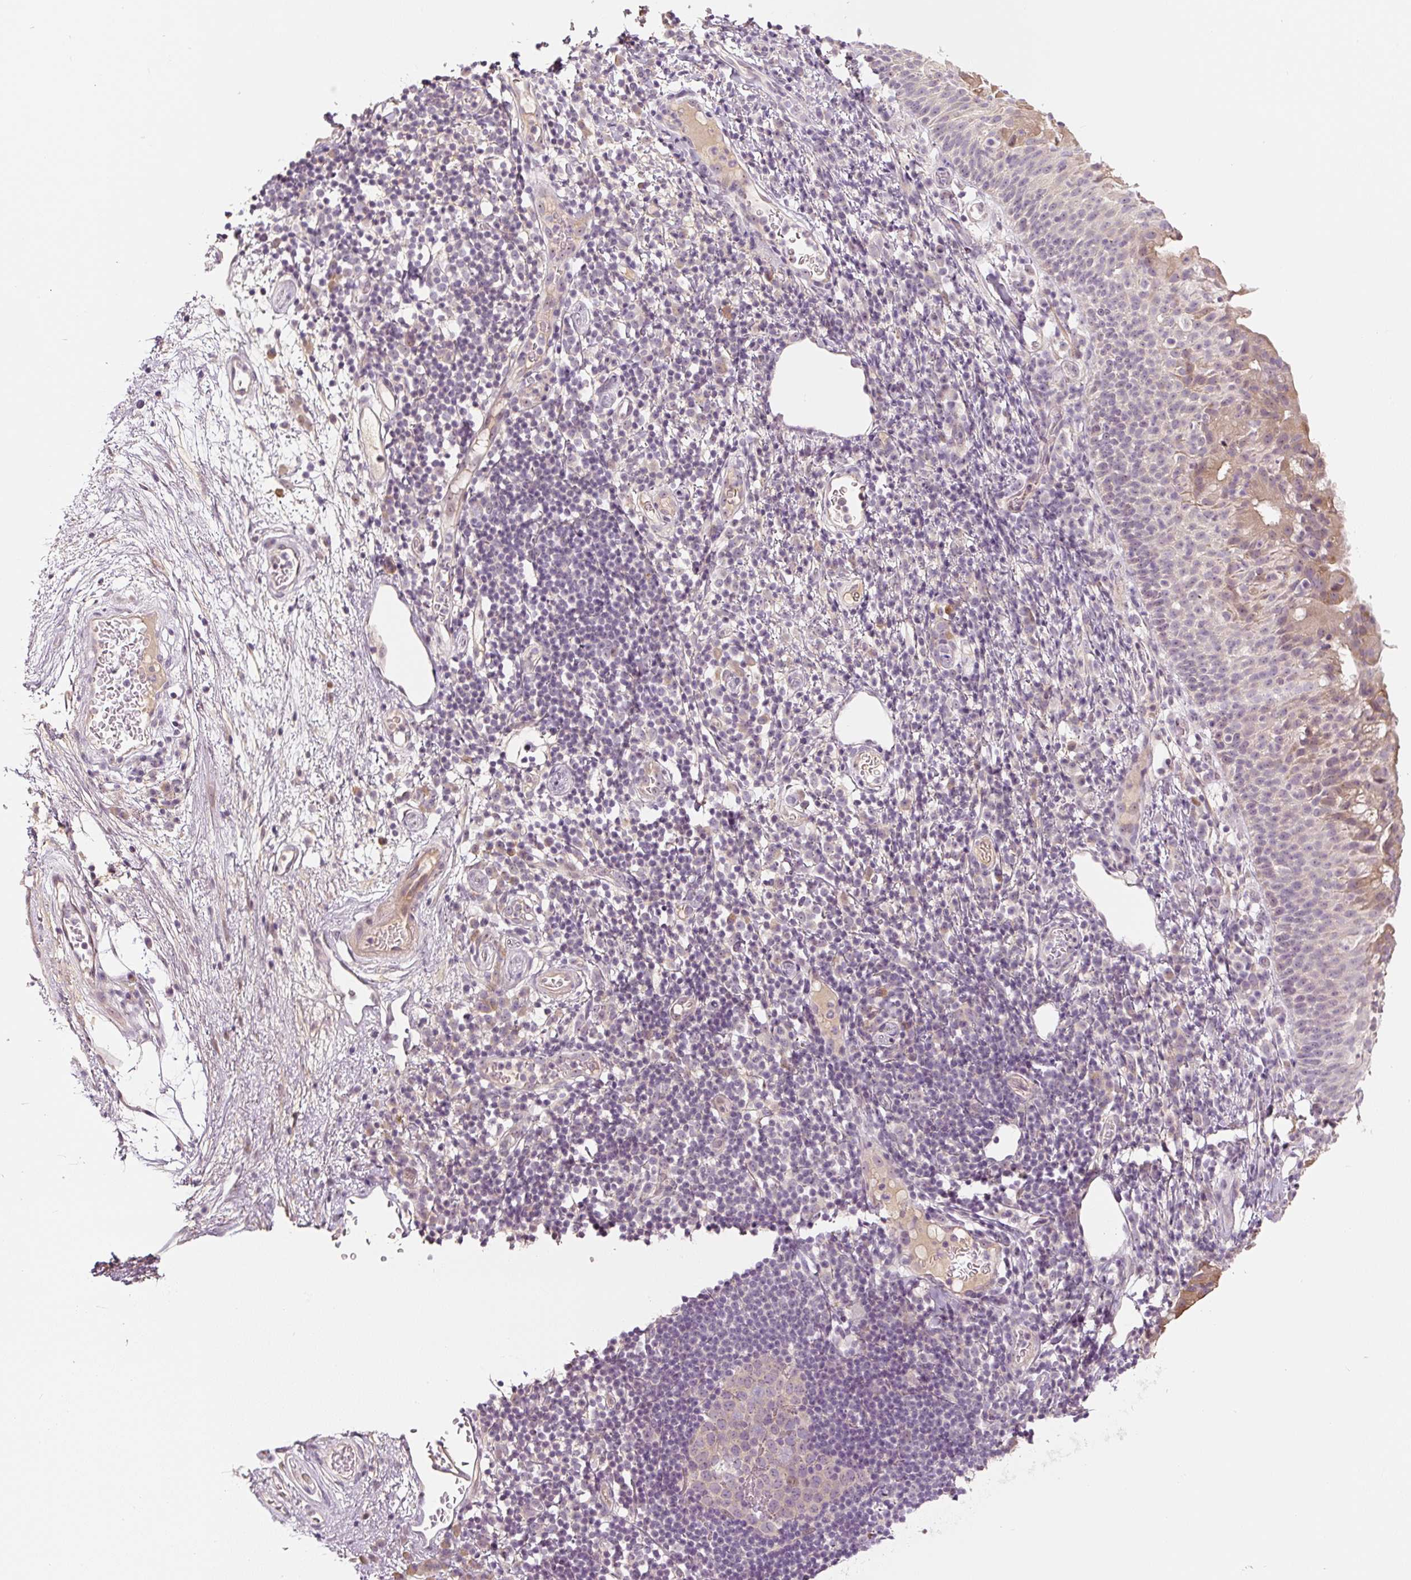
{"staining": {"intensity": "weak", "quantity": "25%-75%", "location": "cytoplasmic/membranous,nuclear"}, "tissue": "nasopharynx", "cell_type": "Respiratory epithelial cells", "image_type": "normal", "snomed": [{"axis": "morphology", "description": "Normal tissue, NOS"}, {"axis": "topography", "description": "Lymph node"}, {"axis": "topography", "description": "Cartilage tissue"}, {"axis": "topography", "description": "Nasopharynx"}], "caption": "Benign nasopharynx reveals weak cytoplasmic/membranous,nuclear staining in about 25%-75% of respiratory epithelial cells (DAB IHC with brightfield microscopy, high magnification)..", "gene": "PWWP3B", "patient": {"sex": "male", "age": 63}}